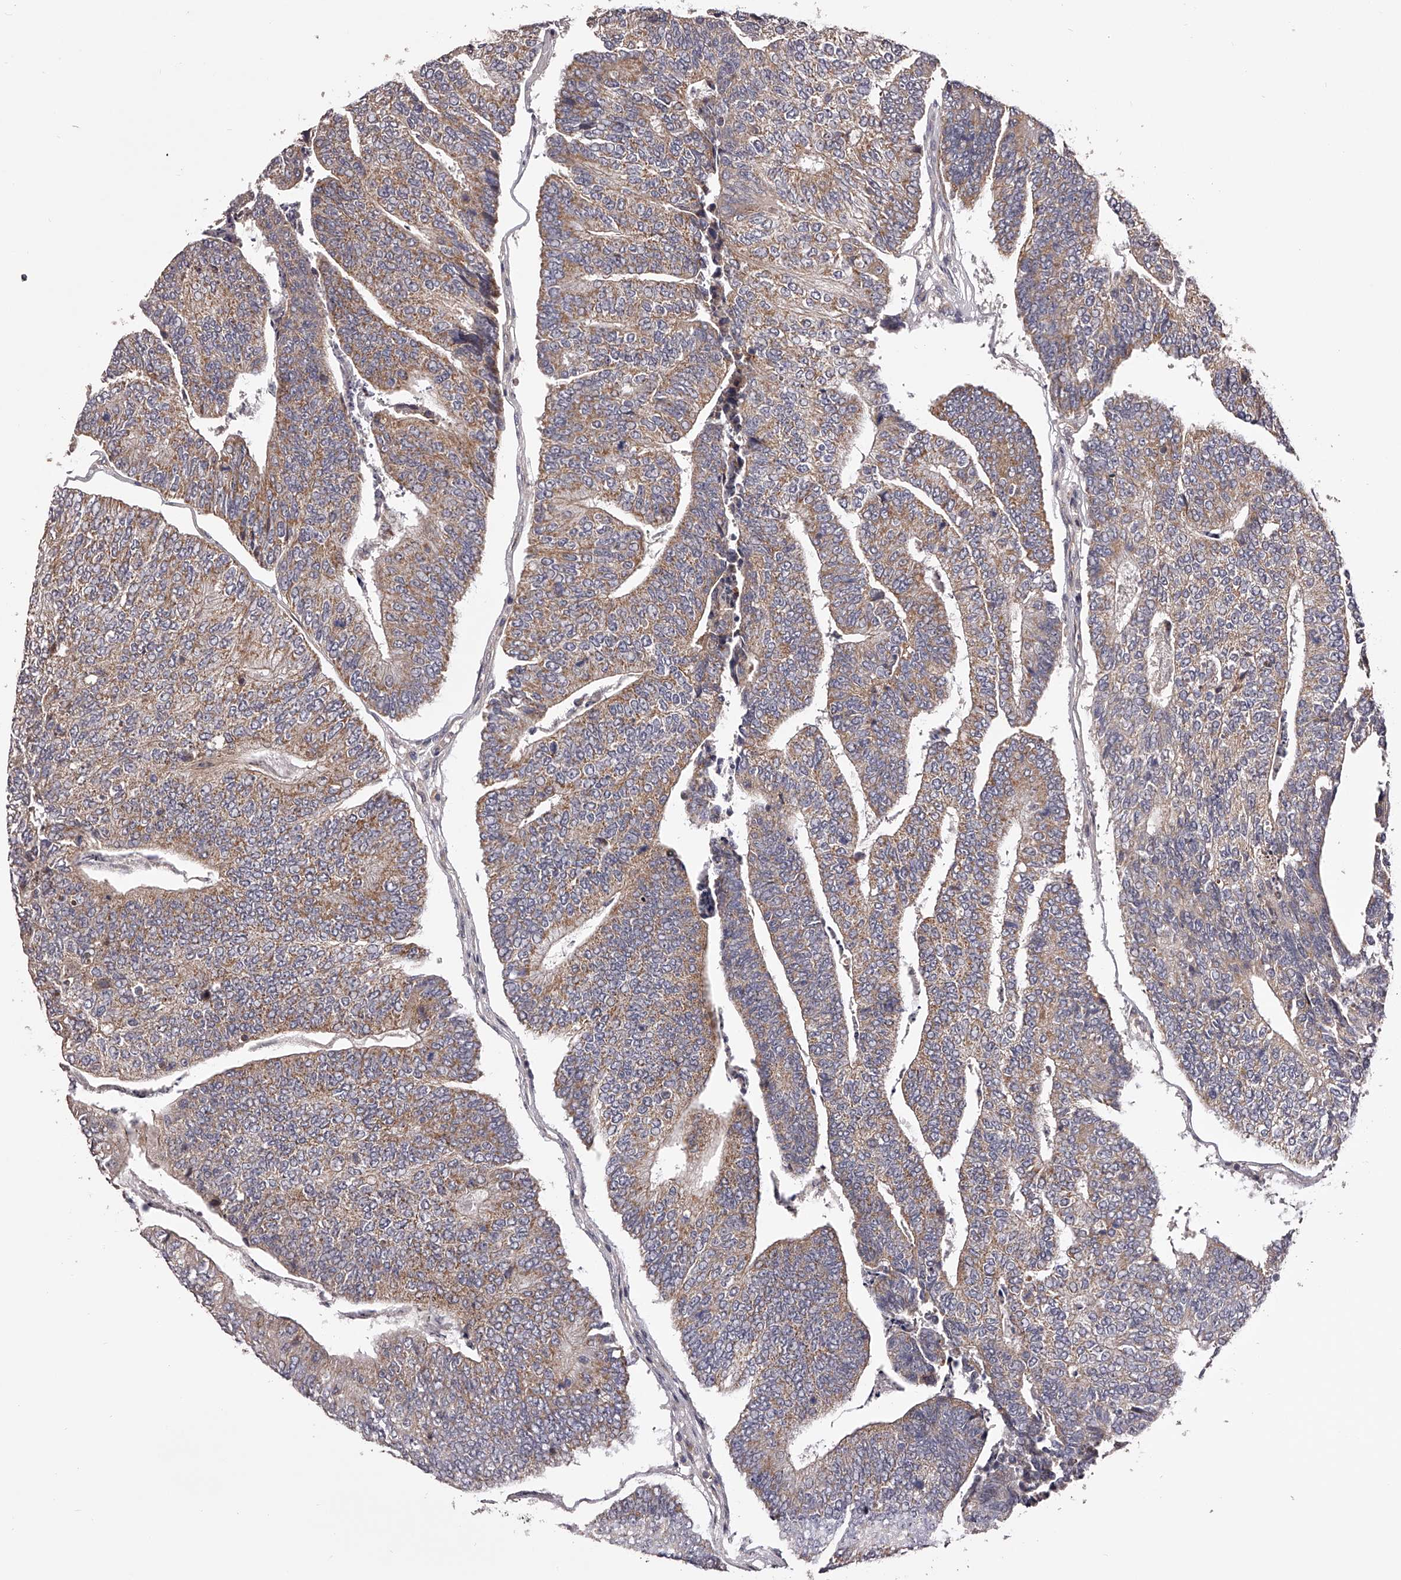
{"staining": {"intensity": "moderate", "quantity": ">75%", "location": "cytoplasmic/membranous"}, "tissue": "colorectal cancer", "cell_type": "Tumor cells", "image_type": "cancer", "snomed": [{"axis": "morphology", "description": "Adenocarcinoma, NOS"}, {"axis": "topography", "description": "Colon"}], "caption": "A high-resolution photomicrograph shows immunohistochemistry (IHC) staining of adenocarcinoma (colorectal), which displays moderate cytoplasmic/membranous positivity in about >75% of tumor cells. Nuclei are stained in blue.", "gene": "ODF2L", "patient": {"sex": "female", "age": 67}}